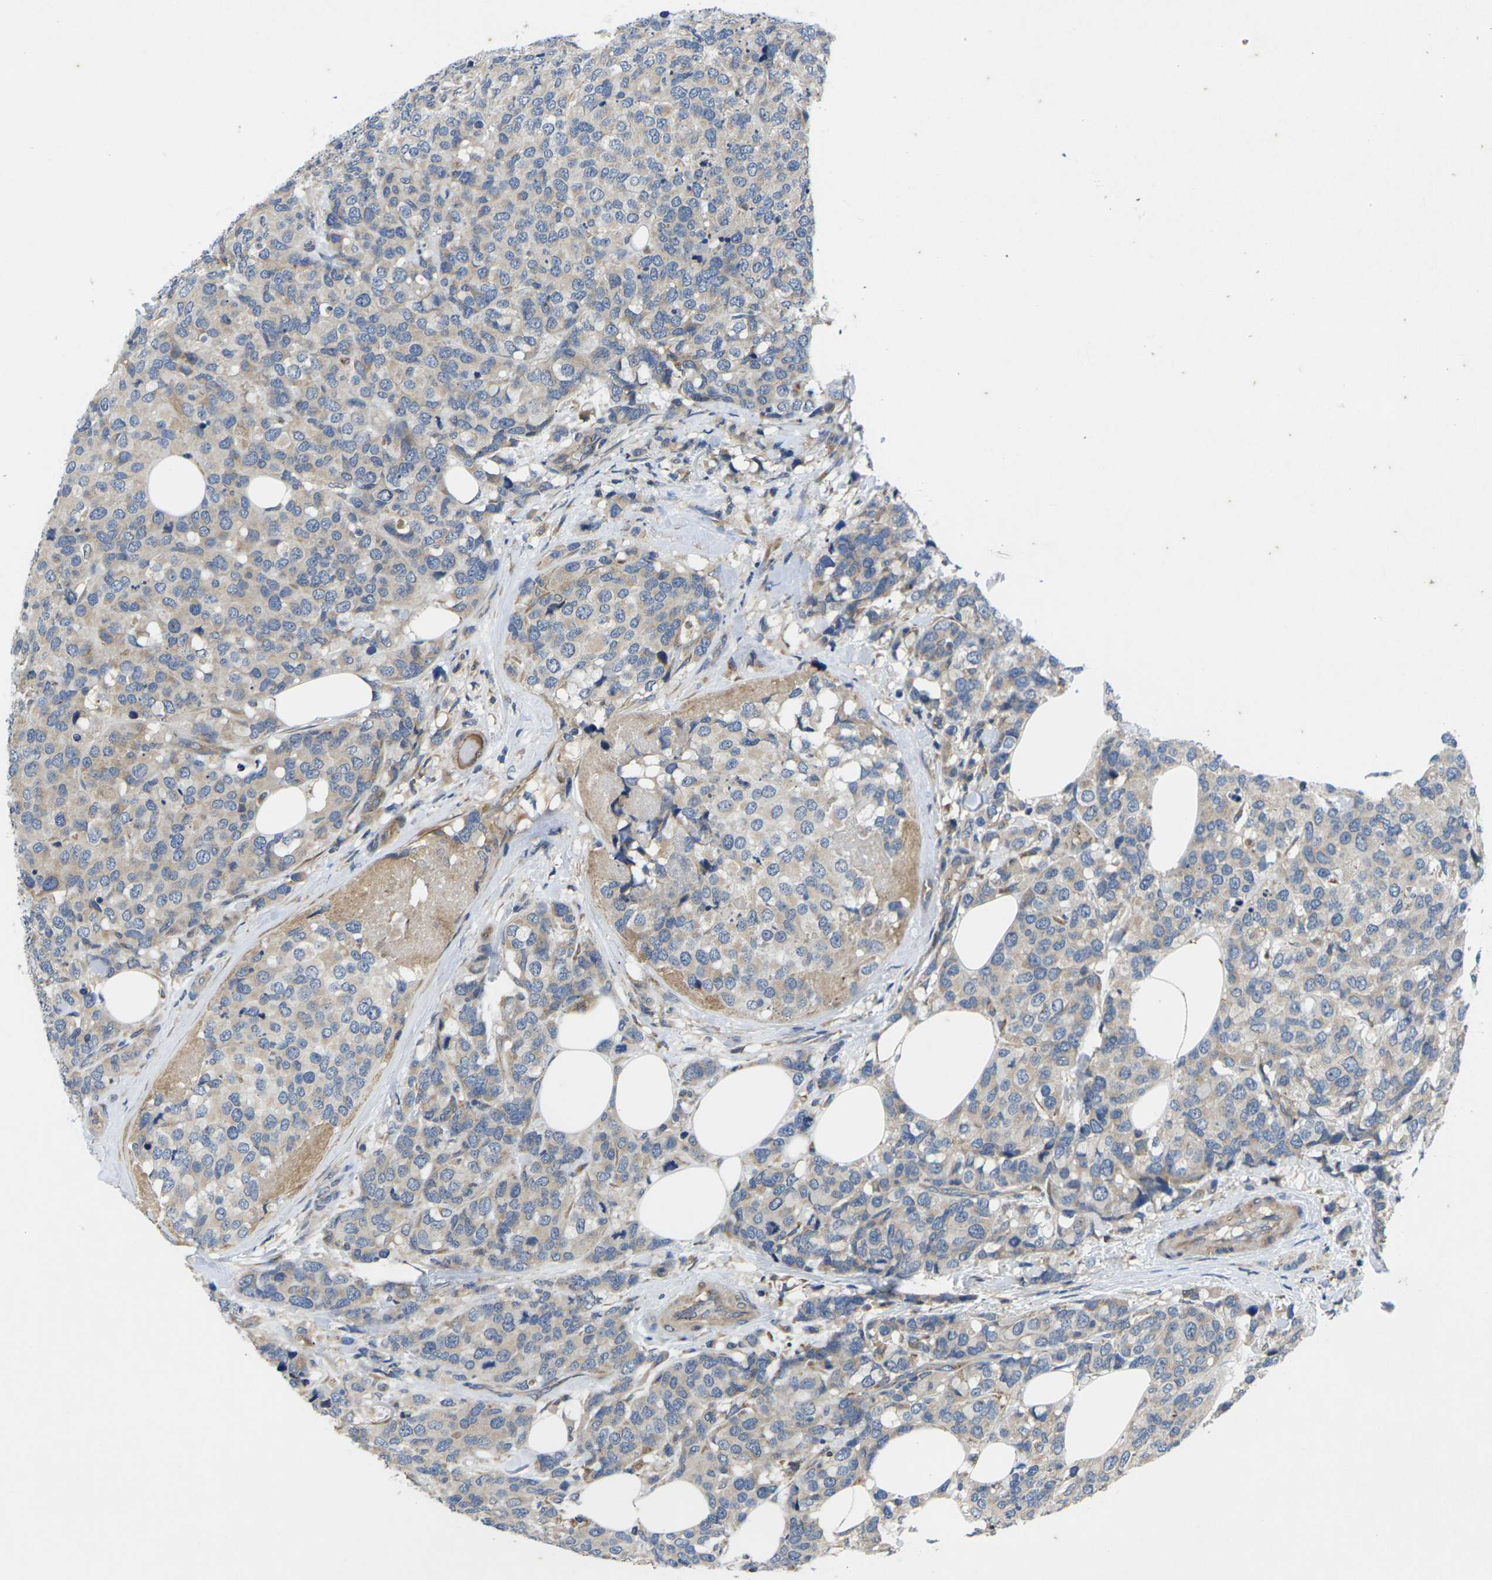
{"staining": {"intensity": "weak", "quantity": ">75%", "location": "cytoplasmic/membranous"}, "tissue": "breast cancer", "cell_type": "Tumor cells", "image_type": "cancer", "snomed": [{"axis": "morphology", "description": "Lobular carcinoma"}, {"axis": "topography", "description": "Breast"}], "caption": "Immunohistochemical staining of human lobular carcinoma (breast) shows weak cytoplasmic/membranous protein staining in approximately >75% of tumor cells. (DAB IHC with brightfield microscopy, high magnification).", "gene": "KIF1B", "patient": {"sex": "female", "age": 59}}